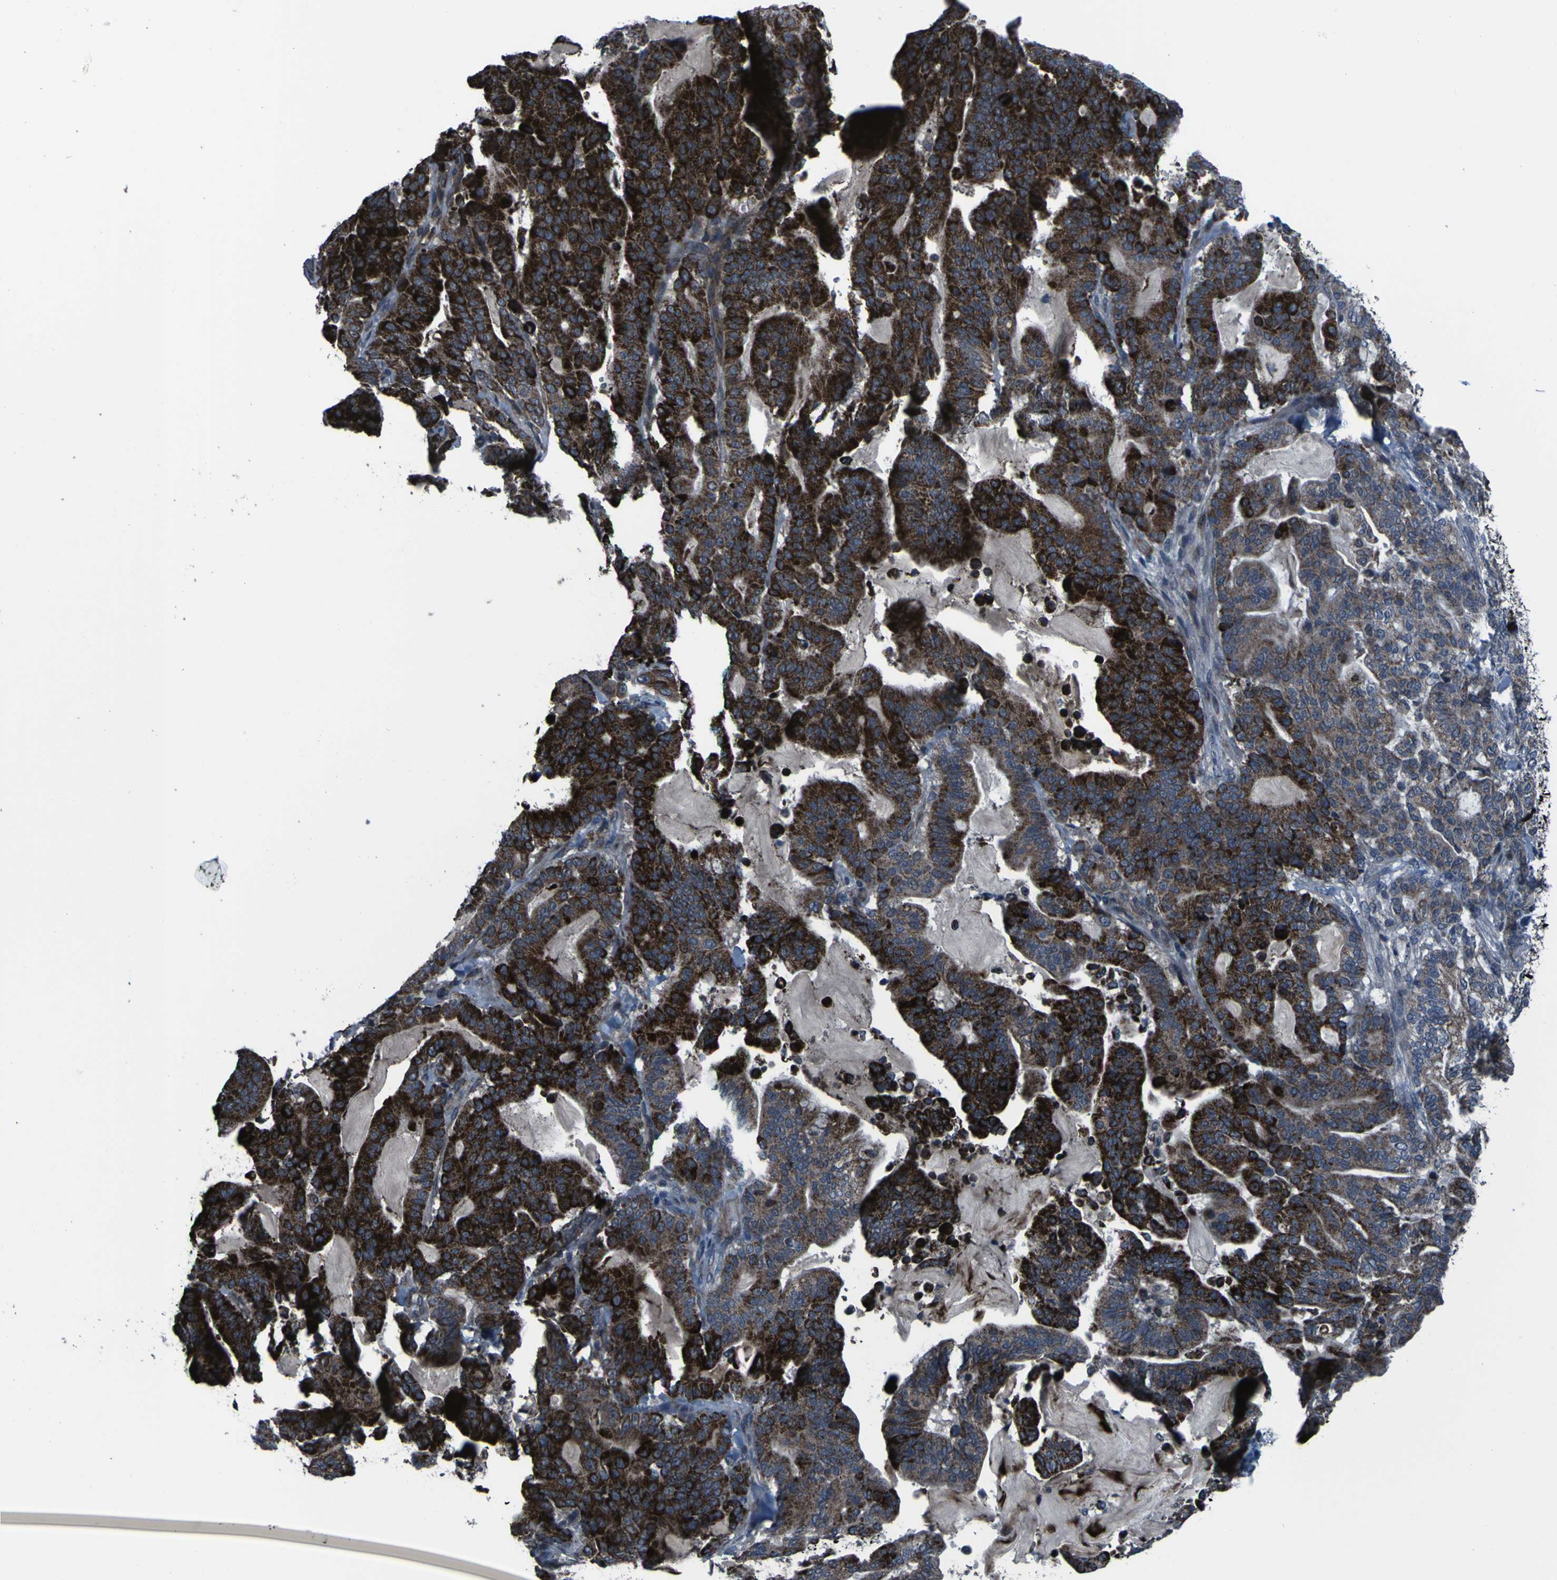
{"staining": {"intensity": "strong", "quantity": ">75%", "location": "cytoplasmic/membranous"}, "tissue": "pancreatic cancer", "cell_type": "Tumor cells", "image_type": "cancer", "snomed": [{"axis": "morphology", "description": "Adenocarcinoma, NOS"}, {"axis": "topography", "description": "Pancreas"}], "caption": "Immunohistochemistry histopathology image of neoplastic tissue: human pancreatic cancer (adenocarcinoma) stained using immunohistochemistry demonstrates high levels of strong protein expression localized specifically in the cytoplasmic/membranous of tumor cells, appearing as a cytoplasmic/membranous brown color.", "gene": "OSTM1", "patient": {"sex": "male", "age": 63}}